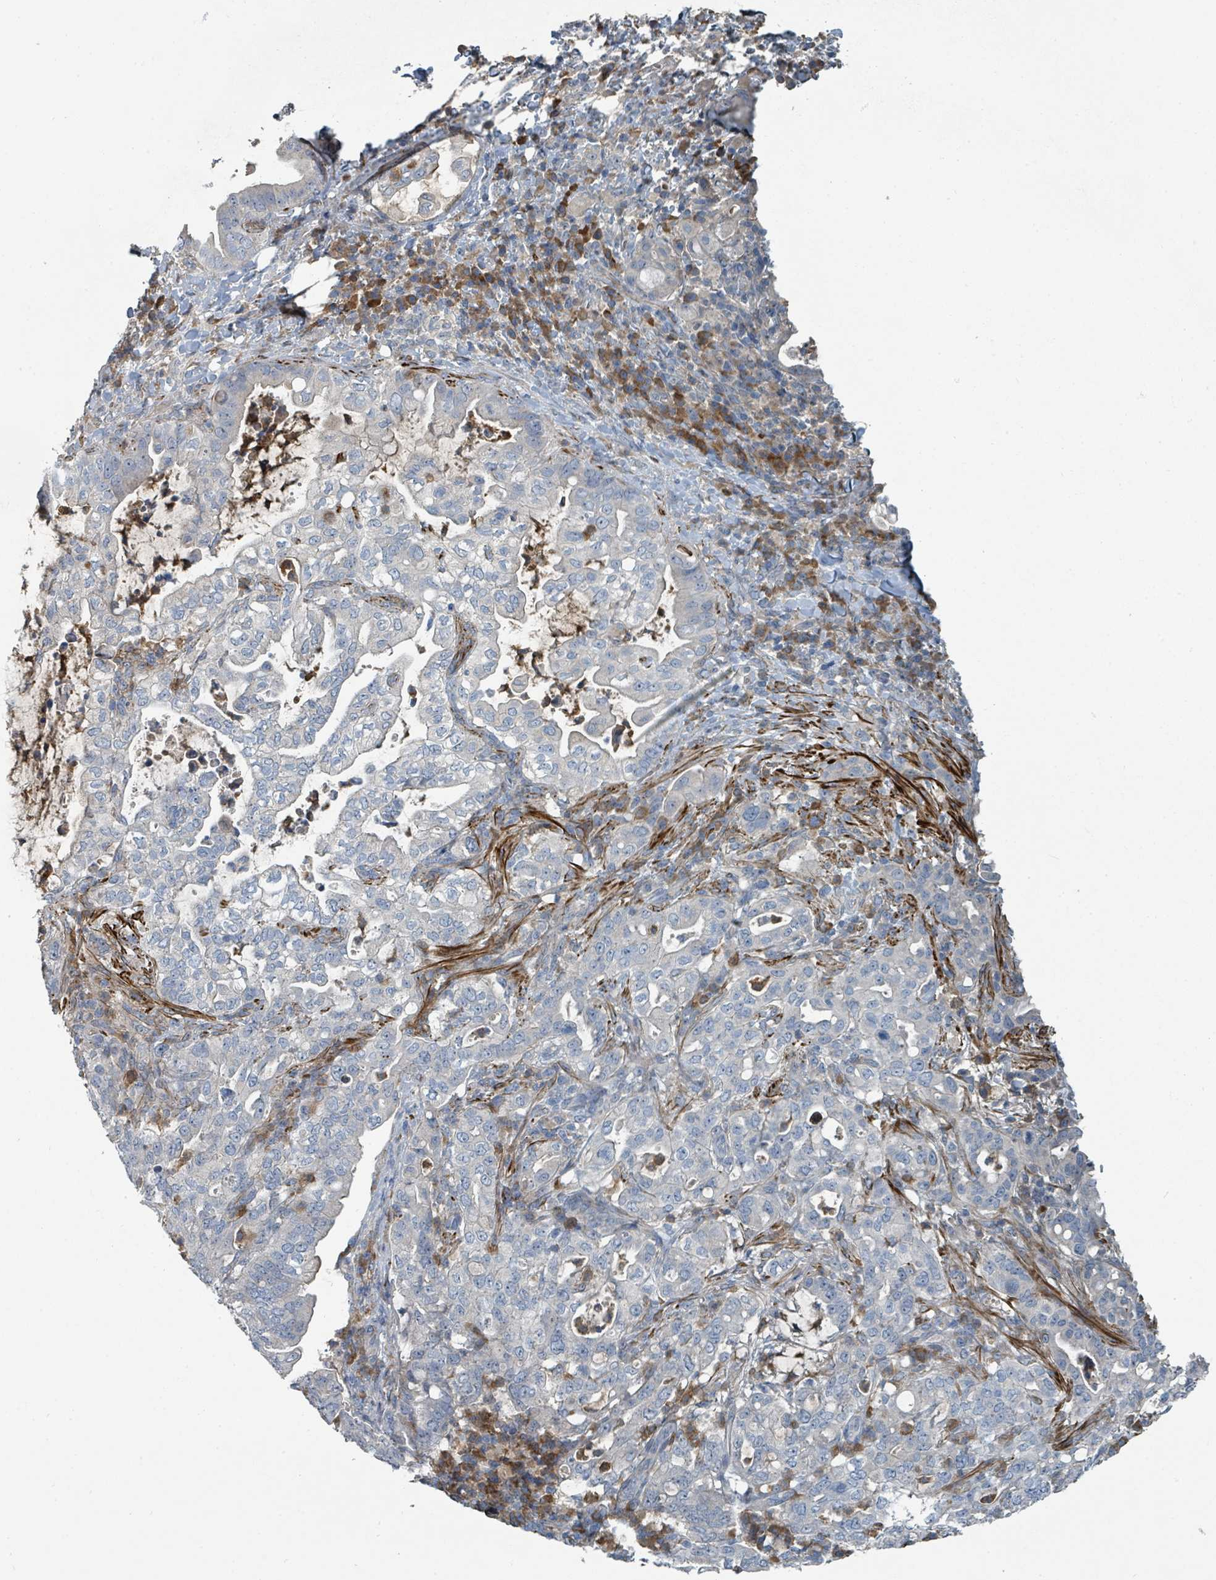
{"staining": {"intensity": "negative", "quantity": "none", "location": "none"}, "tissue": "pancreatic cancer", "cell_type": "Tumor cells", "image_type": "cancer", "snomed": [{"axis": "morphology", "description": "Normal tissue, NOS"}, {"axis": "morphology", "description": "Adenocarcinoma, NOS"}, {"axis": "topography", "description": "Lymph node"}, {"axis": "topography", "description": "Pancreas"}], "caption": "A photomicrograph of adenocarcinoma (pancreatic) stained for a protein demonstrates no brown staining in tumor cells.", "gene": "SLC44A5", "patient": {"sex": "female", "age": 67}}